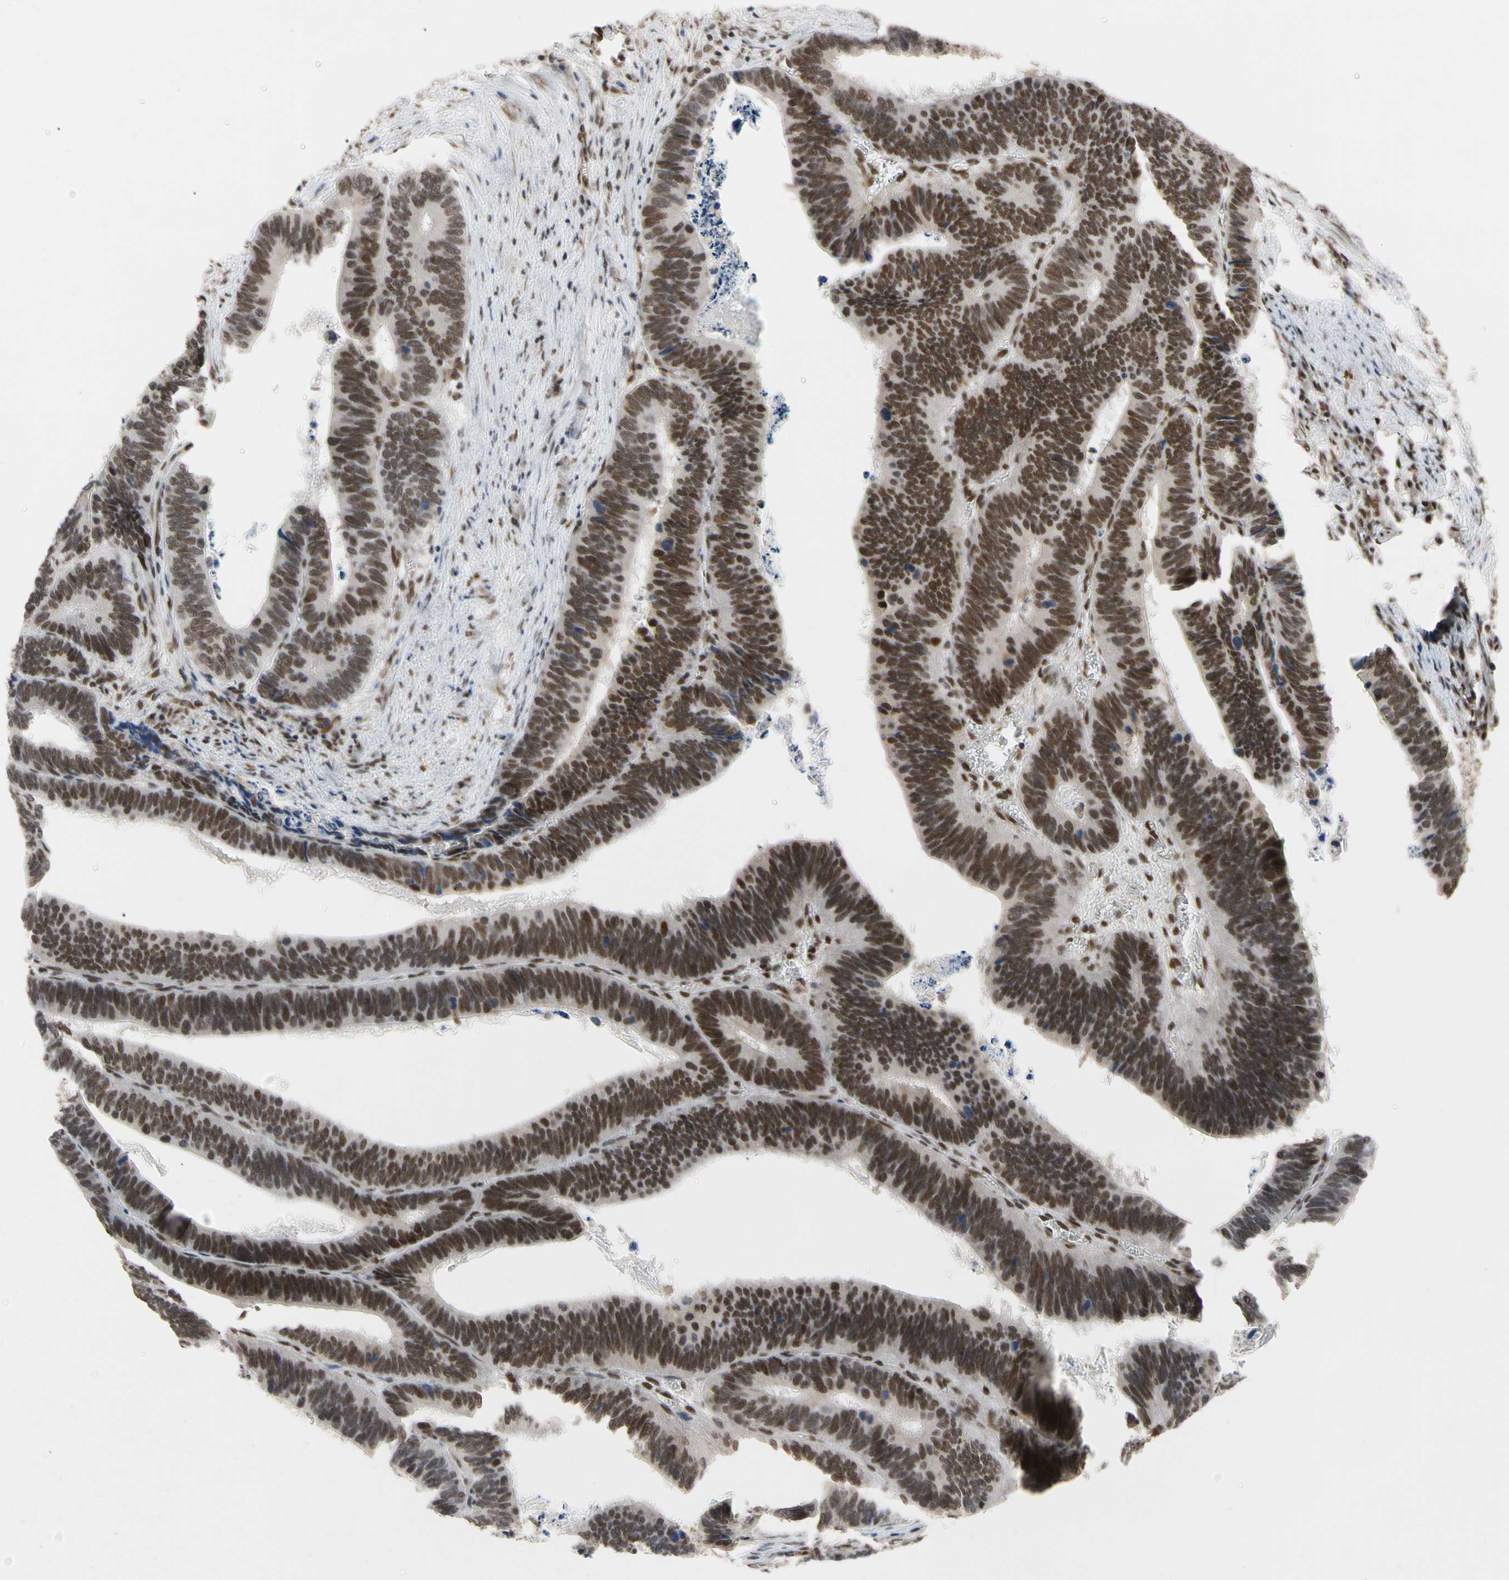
{"staining": {"intensity": "moderate", "quantity": ">75%", "location": "nuclear"}, "tissue": "colorectal cancer", "cell_type": "Tumor cells", "image_type": "cancer", "snomed": [{"axis": "morphology", "description": "Adenocarcinoma, NOS"}, {"axis": "topography", "description": "Colon"}], "caption": "Human adenocarcinoma (colorectal) stained with a brown dye shows moderate nuclear positive positivity in about >75% of tumor cells.", "gene": "FAM98B", "patient": {"sex": "male", "age": 72}}